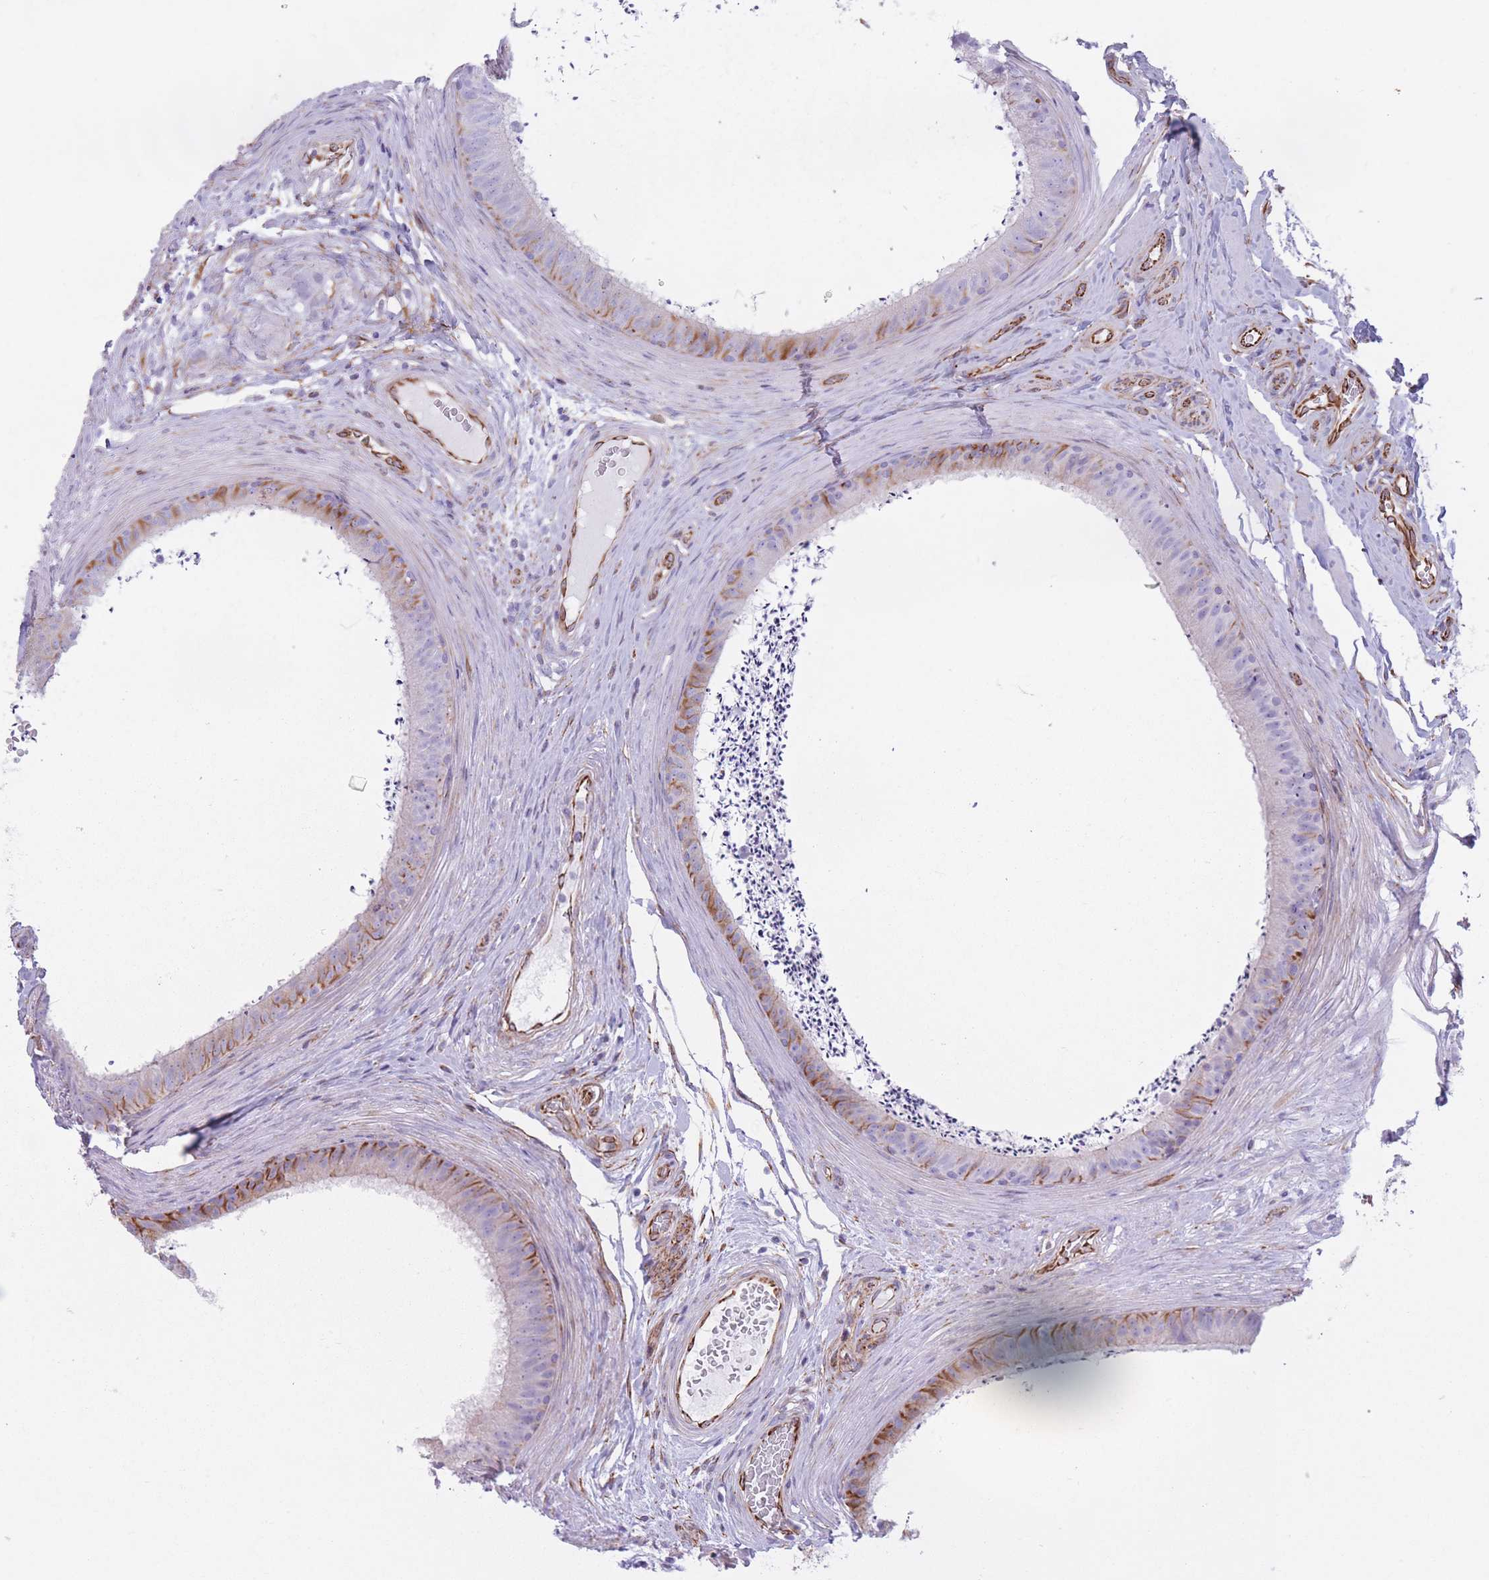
{"staining": {"intensity": "strong", "quantity": "<25%", "location": "cytoplasmic/membranous"}, "tissue": "epididymis", "cell_type": "Glandular cells", "image_type": "normal", "snomed": [{"axis": "morphology", "description": "Normal tissue, NOS"}, {"axis": "topography", "description": "Testis"}, {"axis": "topography", "description": "Epididymis"}], "caption": "Glandular cells reveal medium levels of strong cytoplasmic/membranous staining in about <25% of cells in unremarkable human epididymis. (DAB (3,3'-diaminobenzidine) IHC with brightfield microscopy, high magnification).", "gene": "ATP5MF", "patient": {"sex": "male", "age": 41}}